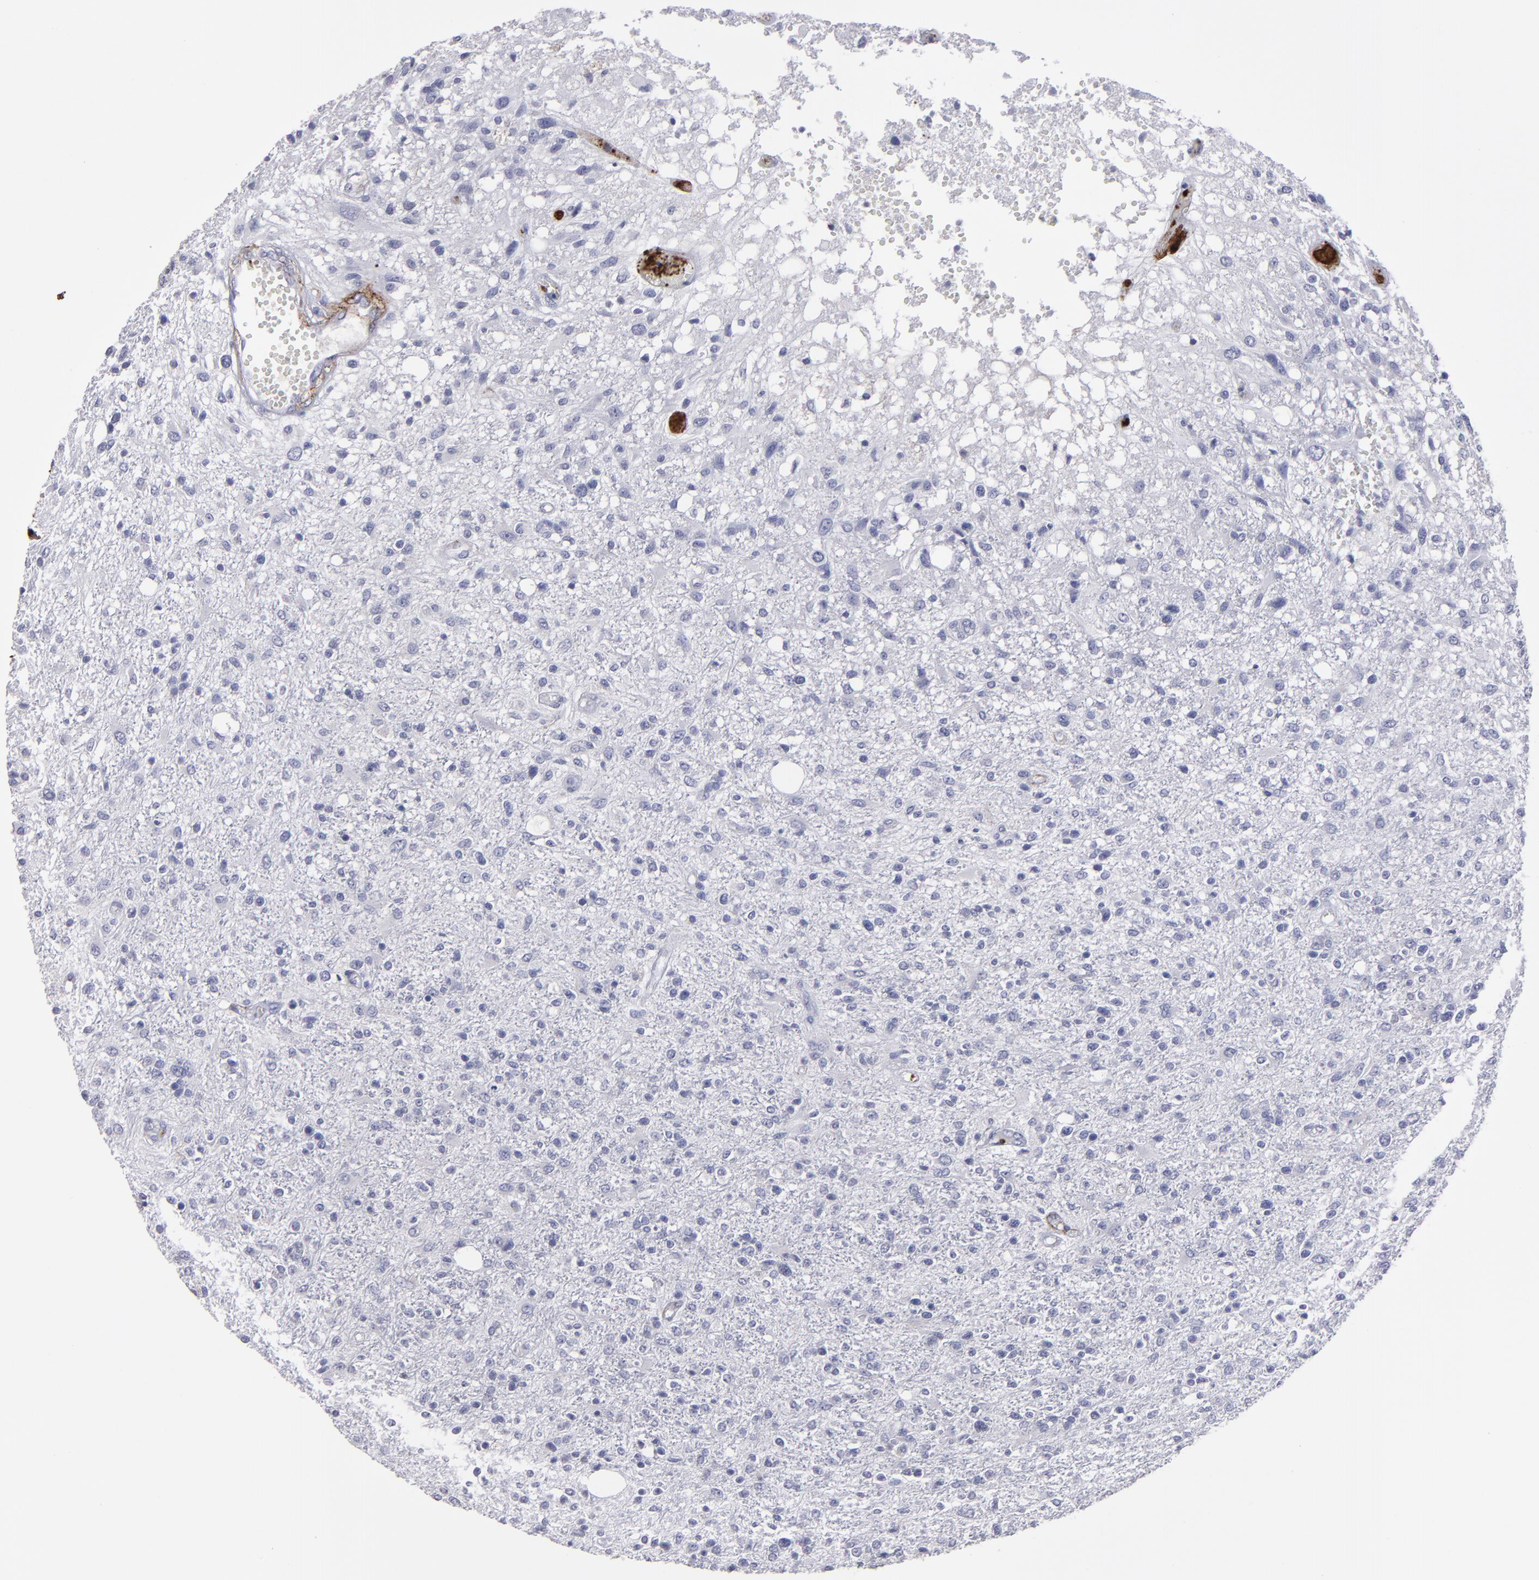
{"staining": {"intensity": "negative", "quantity": "none", "location": "none"}, "tissue": "glioma", "cell_type": "Tumor cells", "image_type": "cancer", "snomed": [{"axis": "morphology", "description": "Glioma, malignant, High grade"}, {"axis": "topography", "description": "Cerebral cortex"}], "caption": "Immunohistochemistry micrograph of human glioma stained for a protein (brown), which shows no positivity in tumor cells.", "gene": "CD36", "patient": {"sex": "male", "age": 76}}